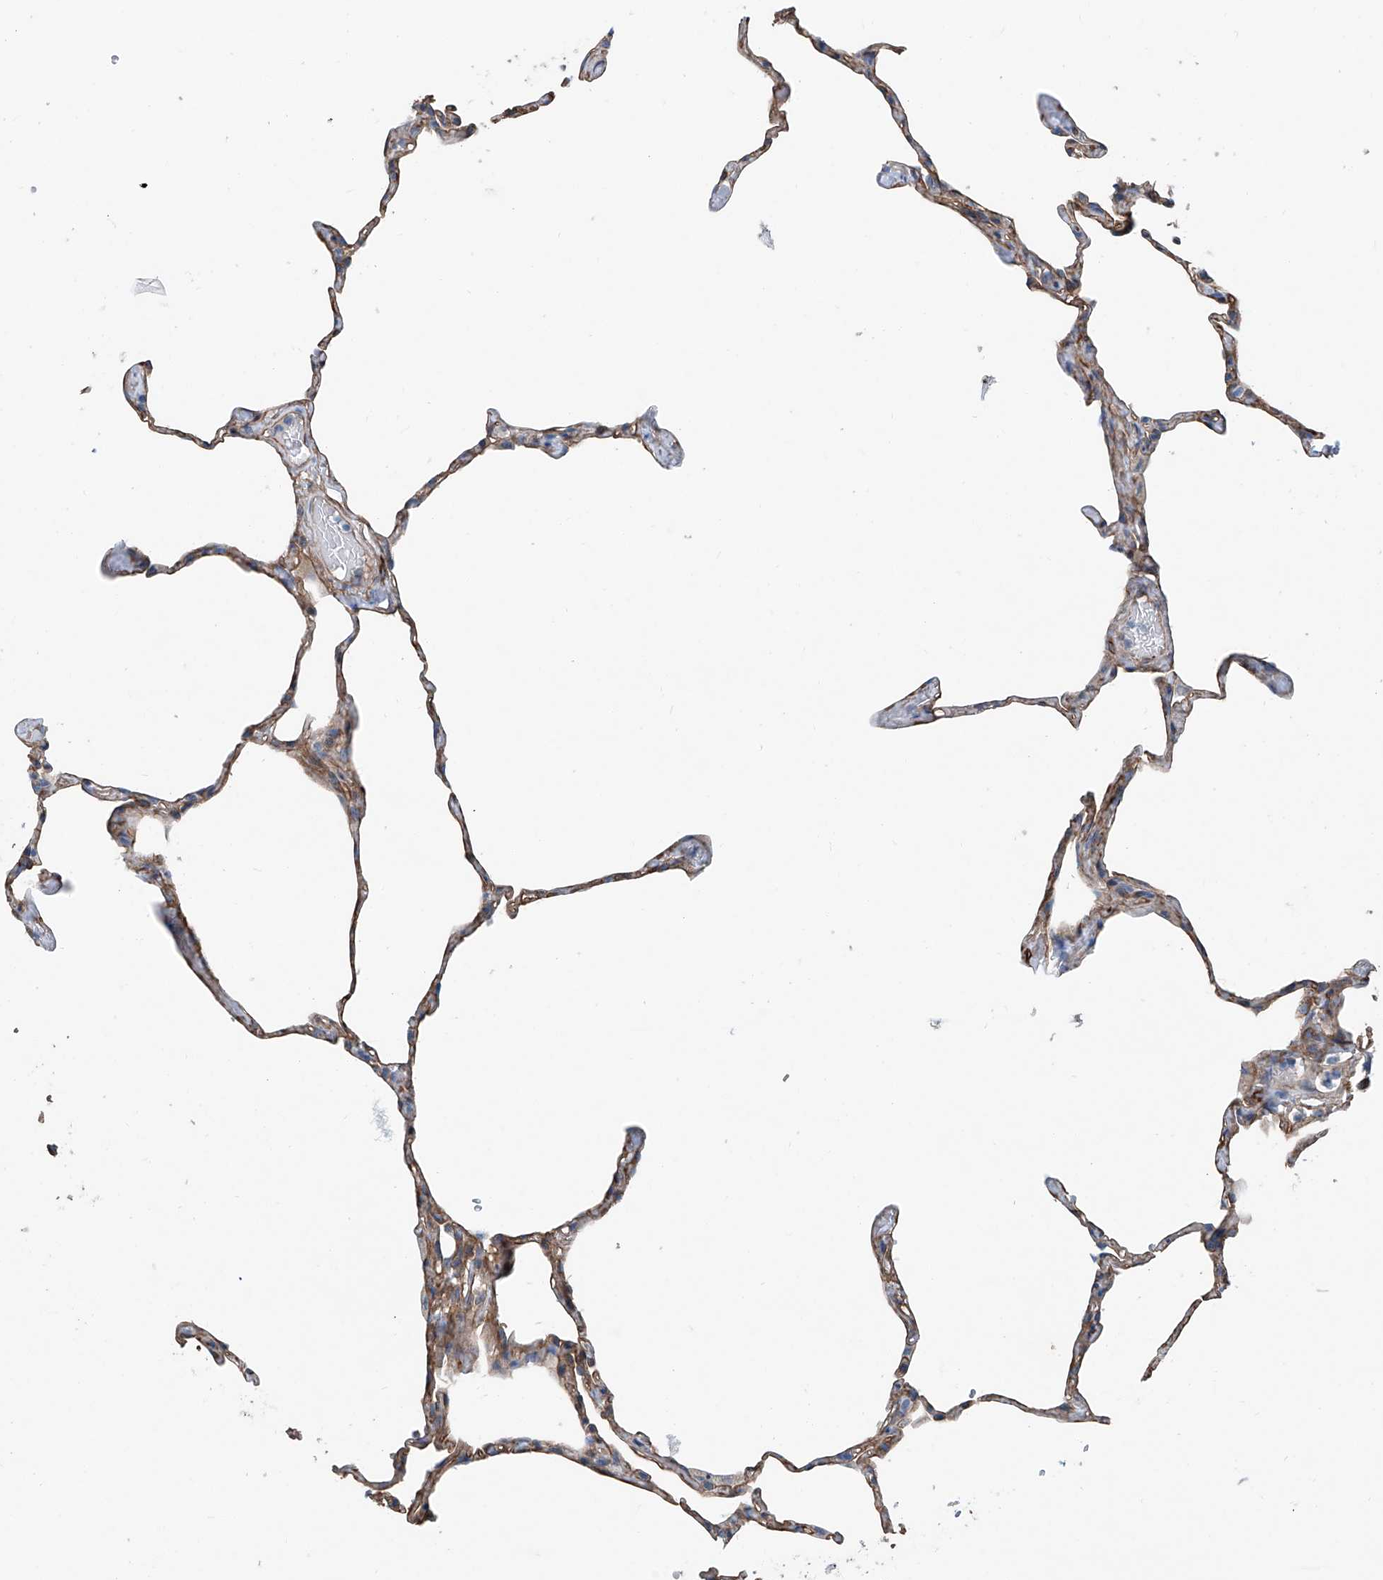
{"staining": {"intensity": "moderate", "quantity": ">75%", "location": "cytoplasmic/membranous"}, "tissue": "lung", "cell_type": "Alveolar cells", "image_type": "normal", "snomed": [{"axis": "morphology", "description": "Normal tissue, NOS"}, {"axis": "topography", "description": "Lung"}], "caption": "Normal lung shows moderate cytoplasmic/membranous expression in approximately >75% of alveolar cells The staining was performed using DAB to visualize the protein expression in brown, while the nuclei were stained in blue with hematoxylin (Magnification: 20x)..", "gene": "THEMIS2", "patient": {"sex": "male", "age": 65}}